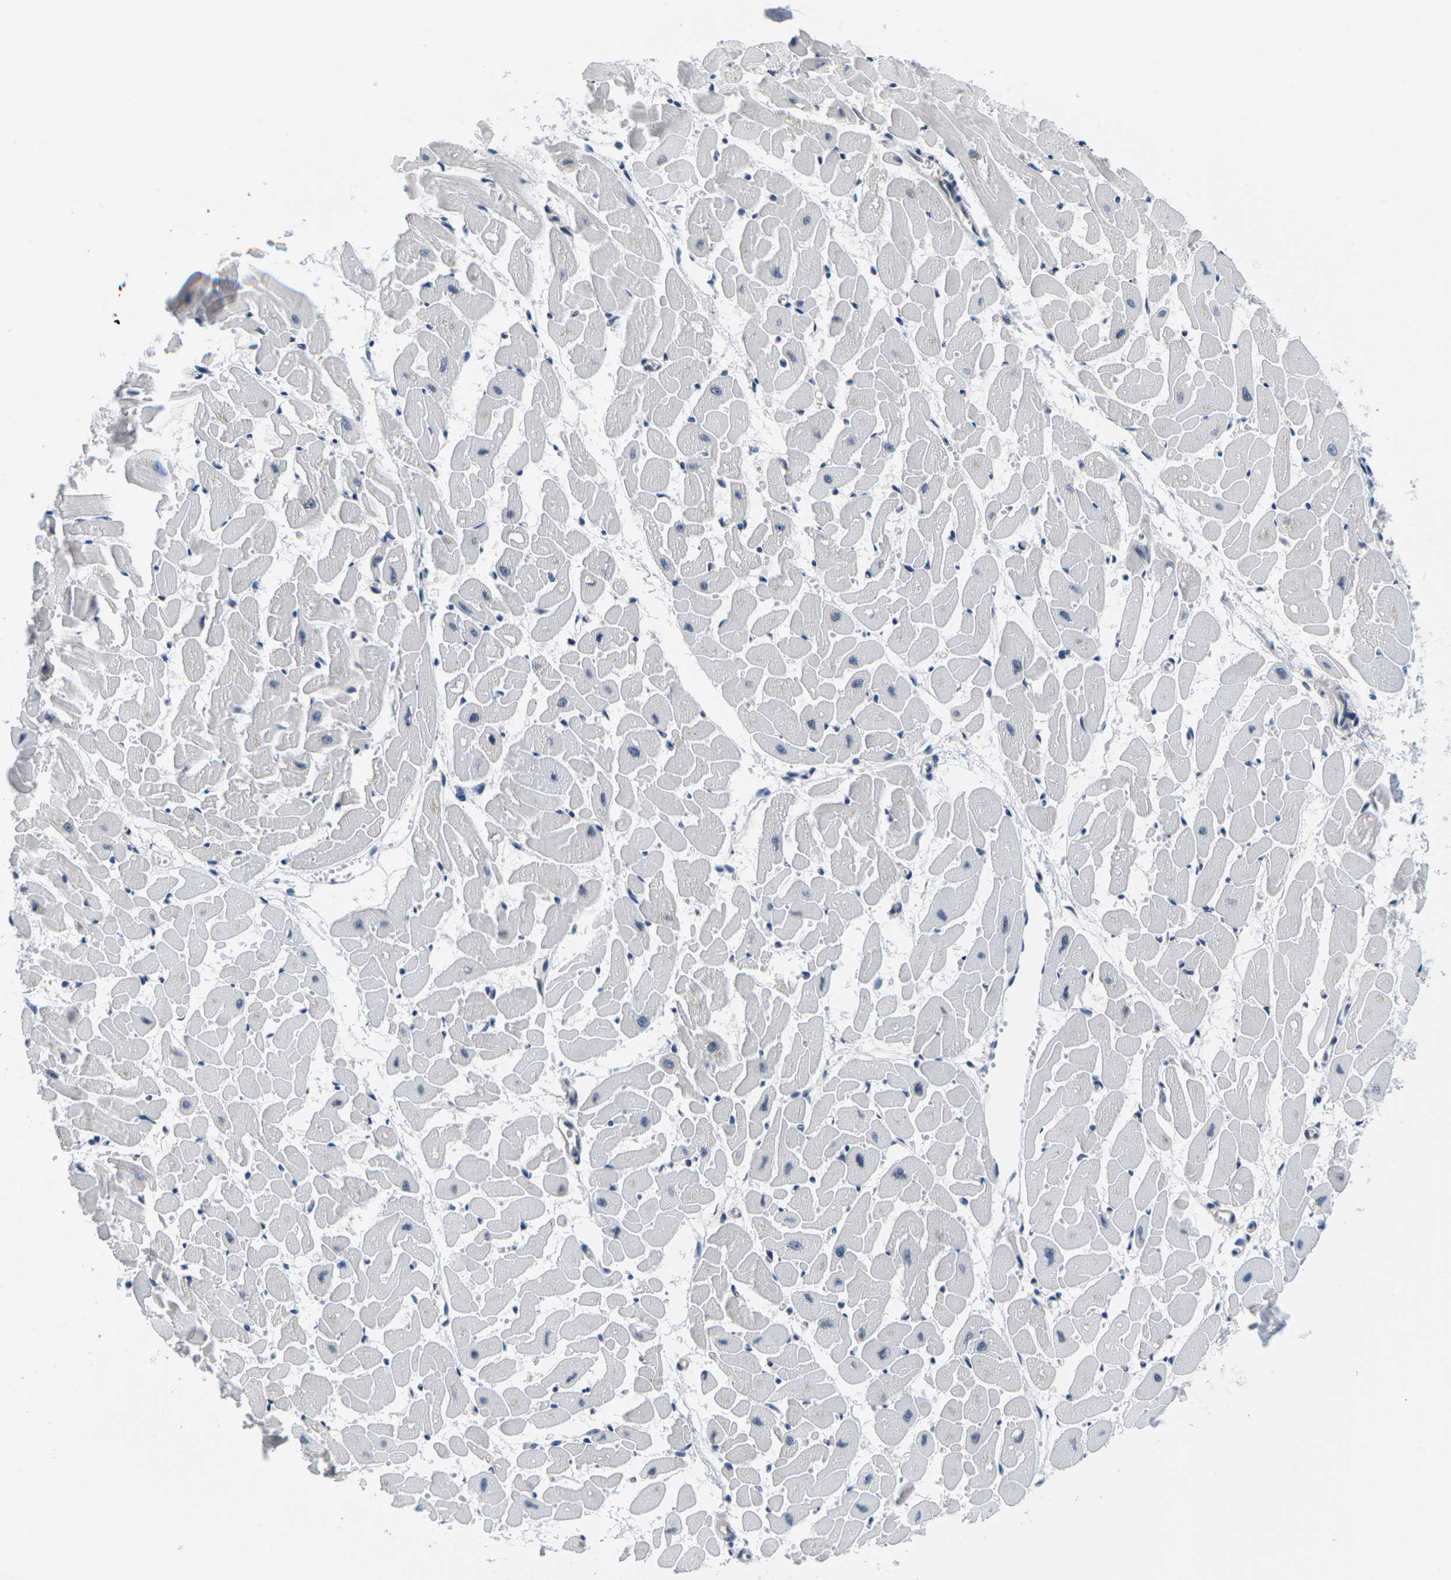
{"staining": {"intensity": "negative", "quantity": "none", "location": "none"}, "tissue": "heart muscle", "cell_type": "Cardiomyocytes", "image_type": "normal", "snomed": [{"axis": "morphology", "description": "Normal tissue, NOS"}, {"axis": "topography", "description": "Heart"}], "caption": "An immunohistochemistry photomicrograph of normal heart muscle is shown. There is no staining in cardiomyocytes of heart muscle.", "gene": "NSRP1", "patient": {"sex": "female", "age": 19}}